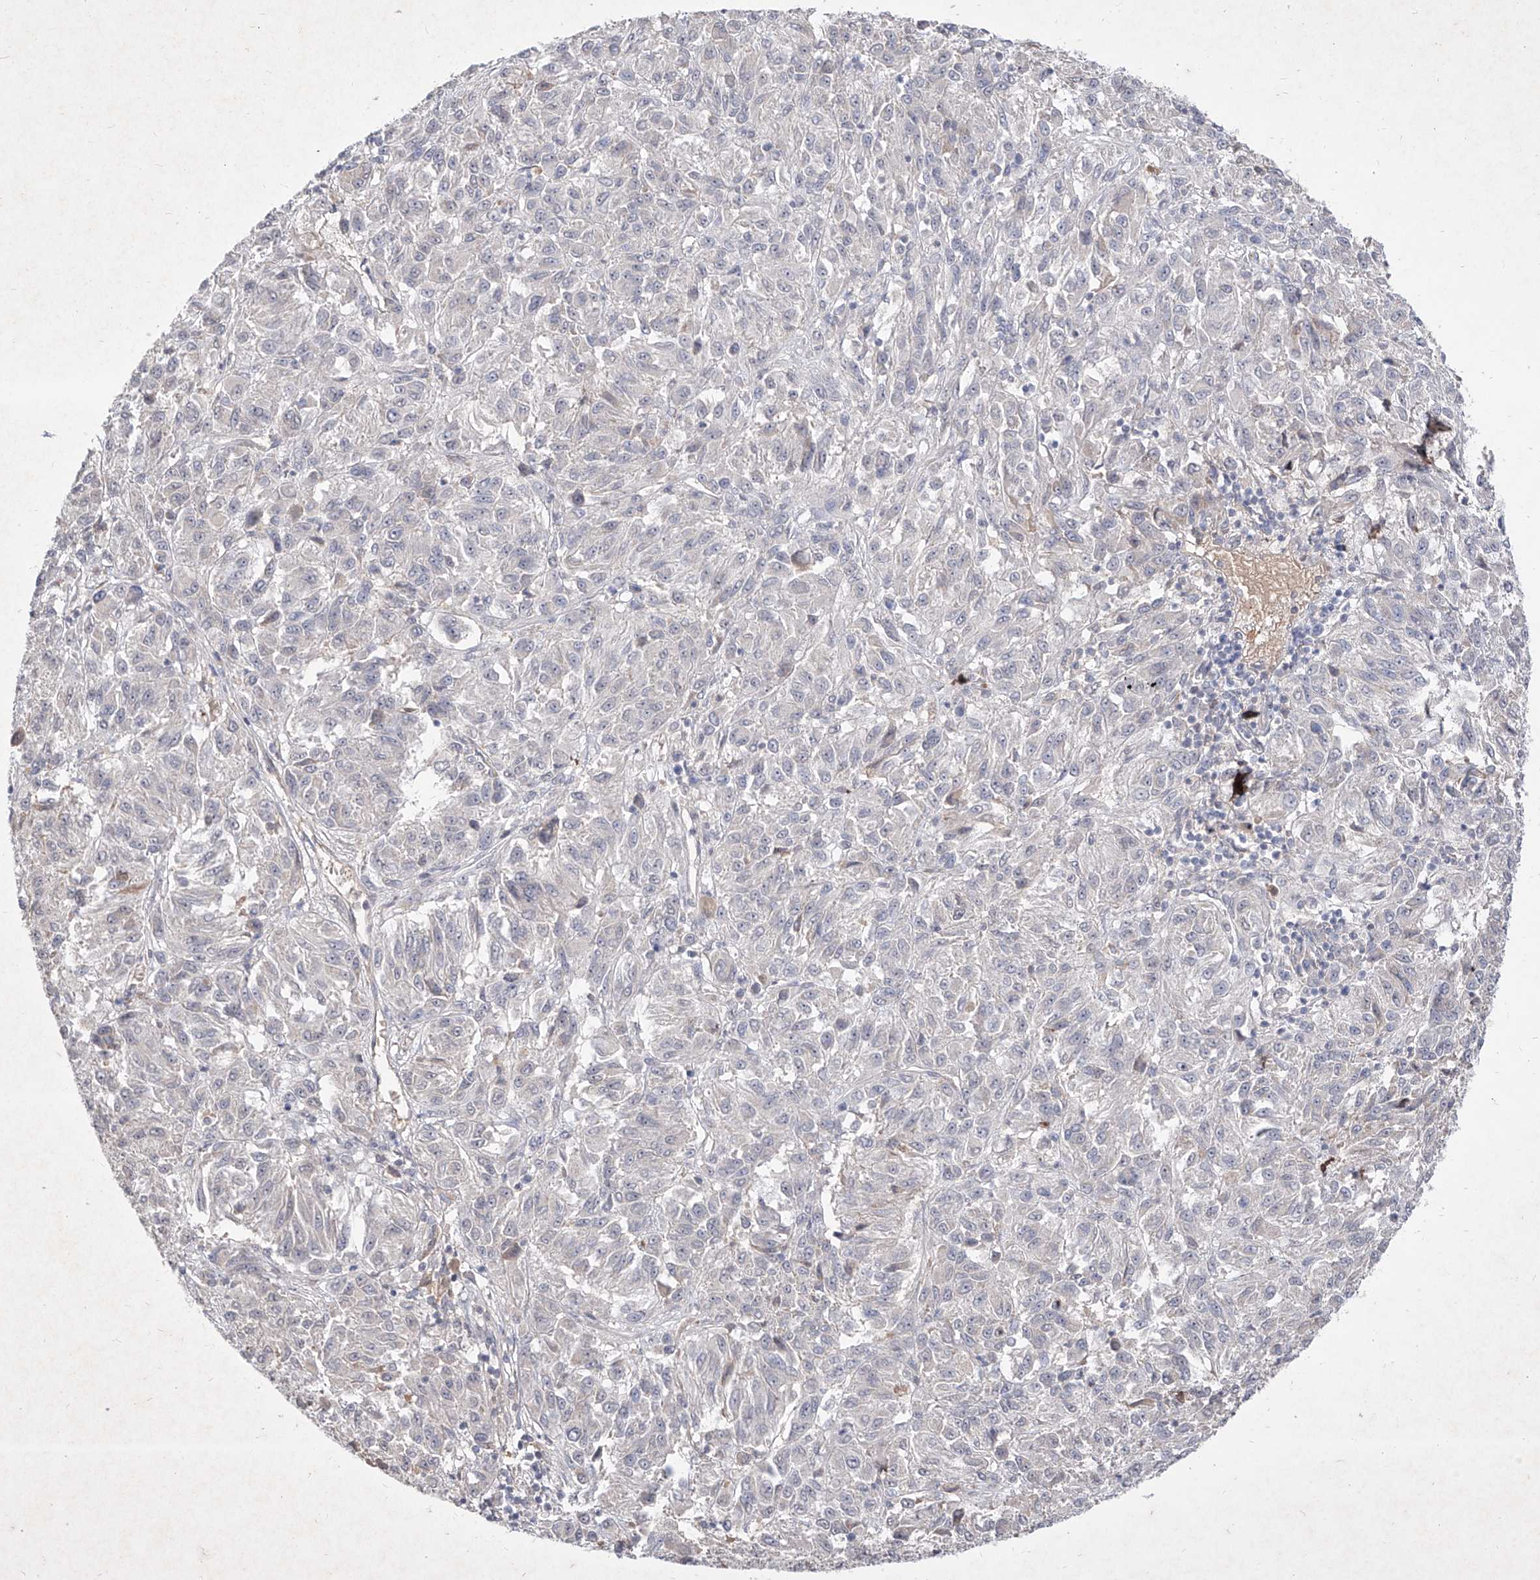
{"staining": {"intensity": "negative", "quantity": "none", "location": "none"}, "tissue": "melanoma", "cell_type": "Tumor cells", "image_type": "cancer", "snomed": [{"axis": "morphology", "description": "Malignant melanoma, Metastatic site"}, {"axis": "topography", "description": "Lung"}], "caption": "An immunohistochemistry (IHC) micrograph of malignant melanoma (metastatic site) is shown. There is no staining in tumor cells of malignant melanoma (metastatic site).", "gene": "C4A", "patient": {"sex": "male", "age": 64}}